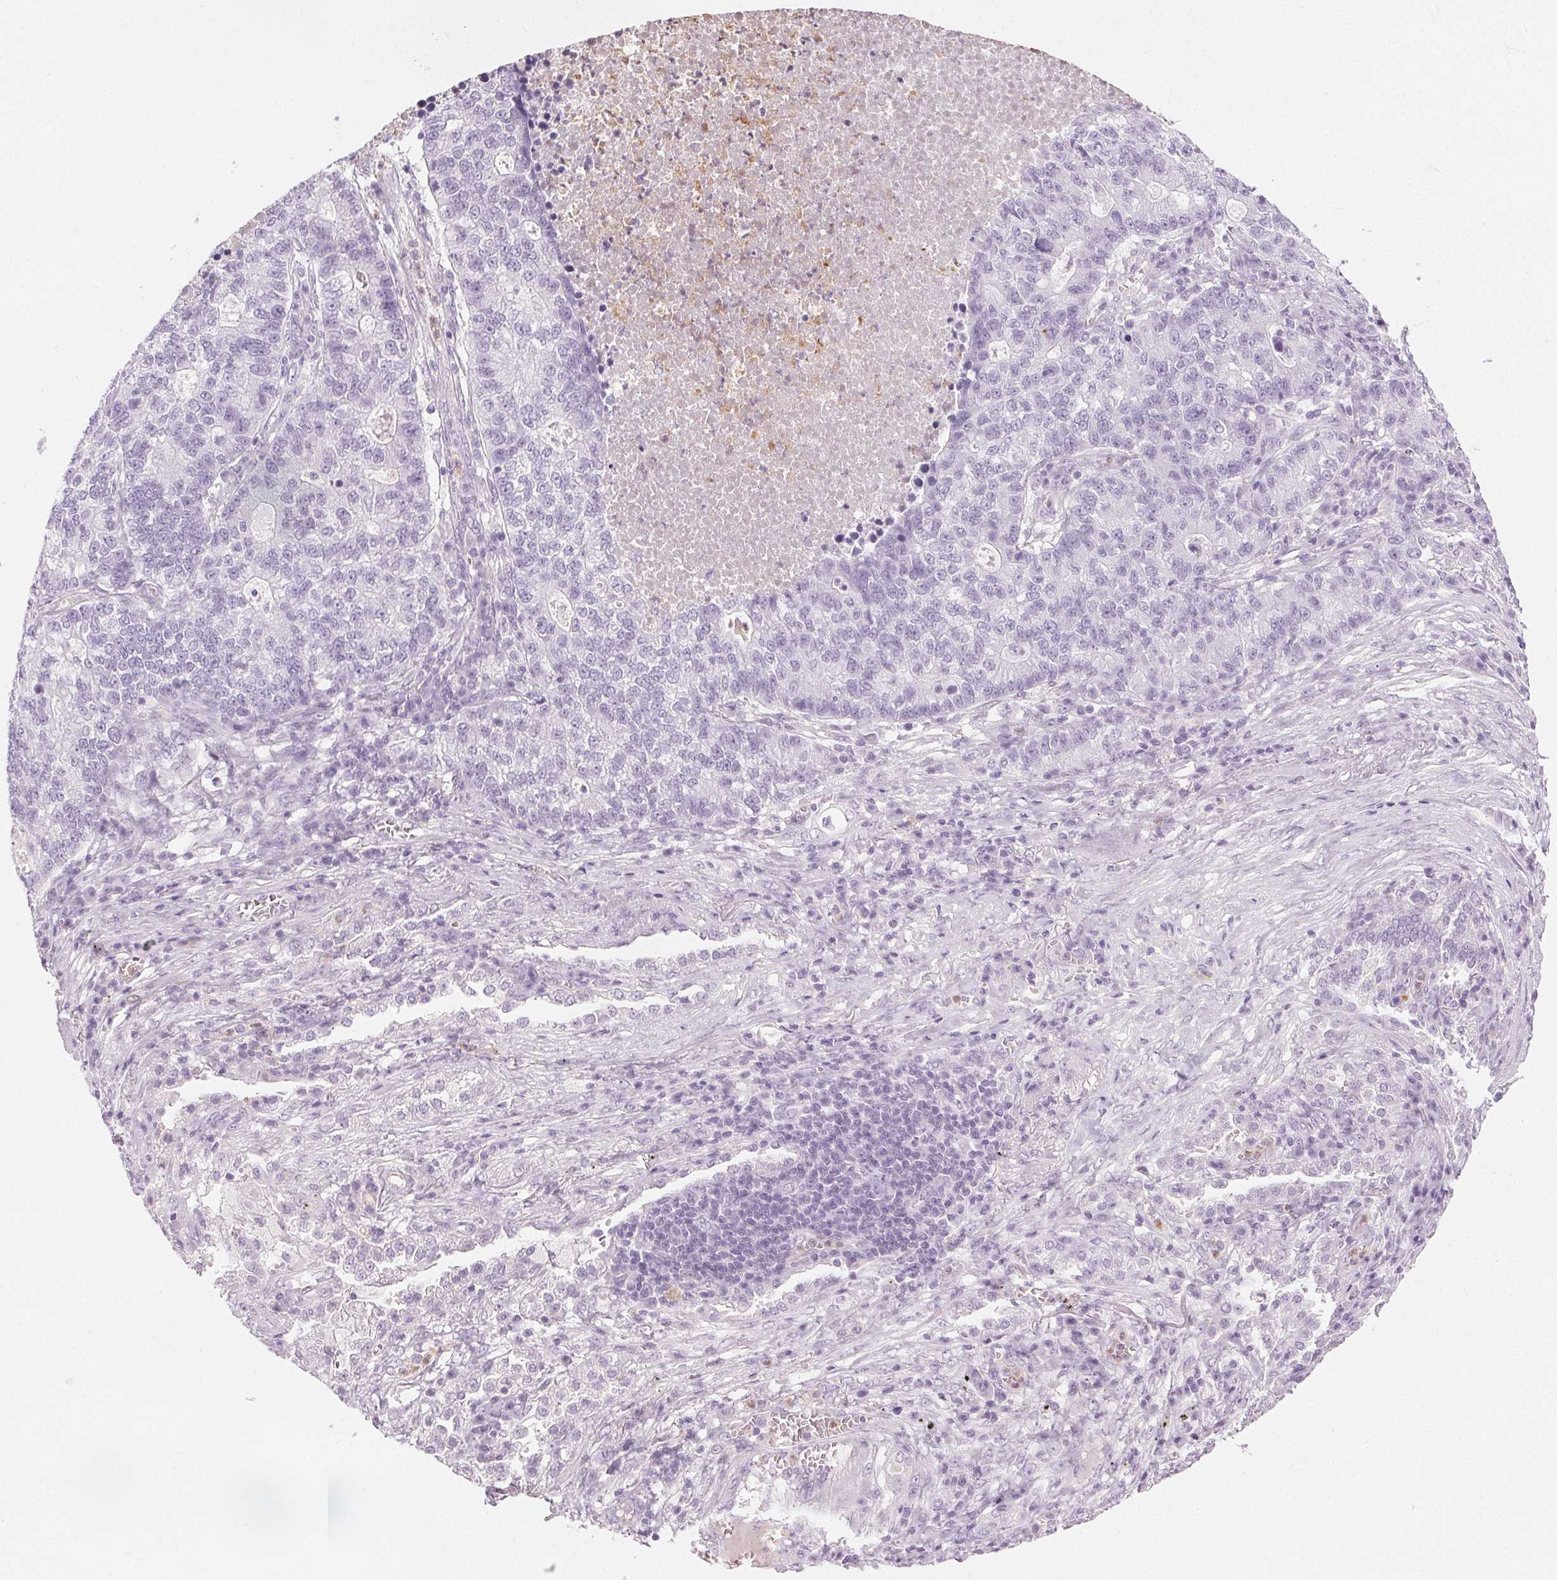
{"staining": {"intensity": "negative", "quantity": "none", "location": "none"}, "tissue": "lung cancer", "cell_type": "Tumor cells", "image_type": "cancer", "snomed": [{"axis": "morphology", "description": "Adenocarcinoma, NOS"}, {"axis": "topography", "description": "Lung"}], "caption": "Micrograph shows no protein staining in tumor cells of adenocarcinoma (lung) tissue.", "gene": "MPO", "patient": {"sex": "male", "age": 57}}